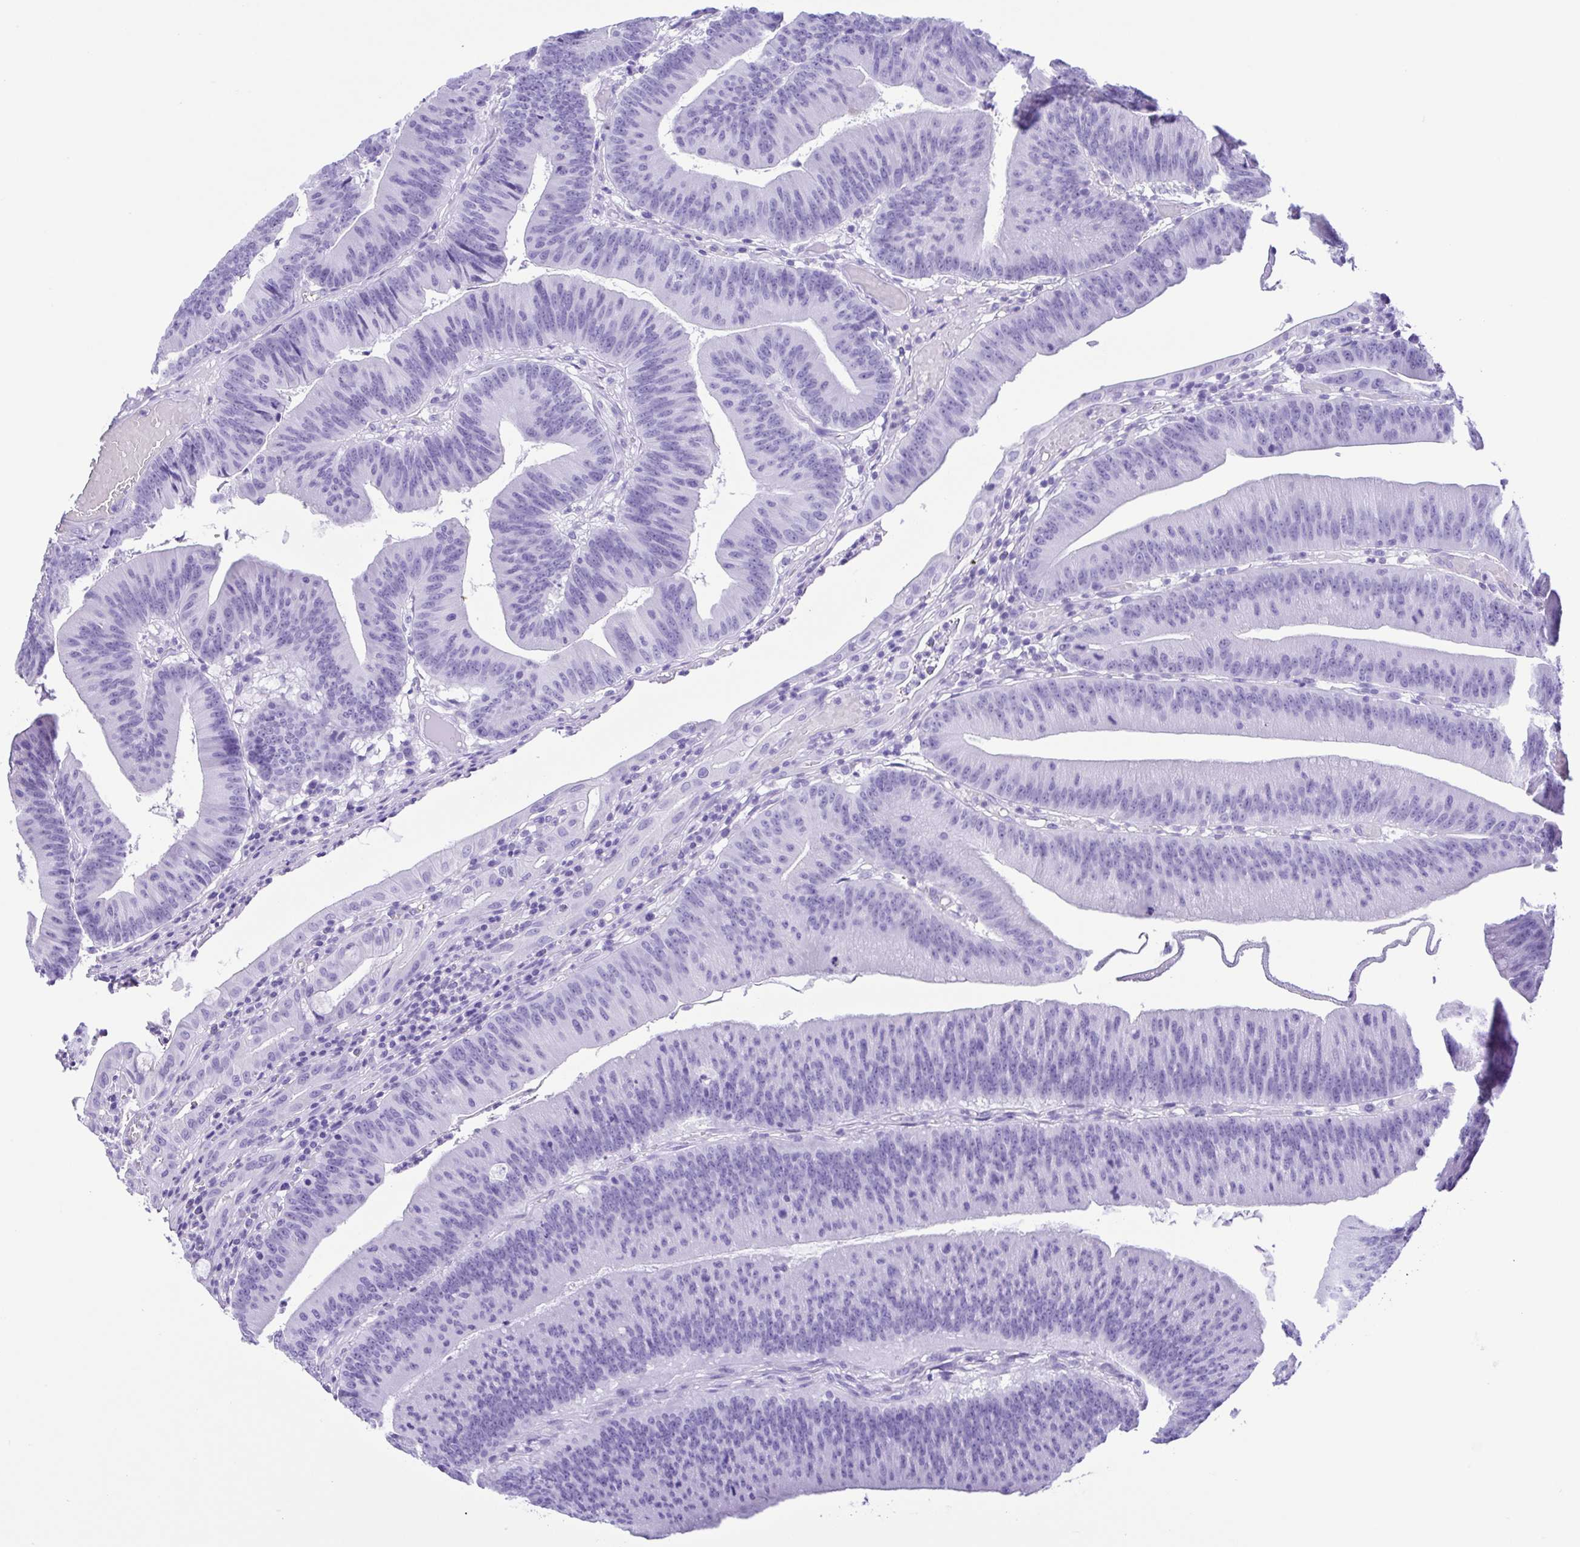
{"staining": {"intensity": "negative", "quantity": "none", "location": "none"}, "tissue": "colorectal cancer", "cell_type": "Tumor cells", "image_type": "cancer", "snomed": [{"axis": "morphology", "description": "Adenocarcinoma, NOS"}, {"axis": "topography", "description": "Colon"}], "caption": "Immunohistochemical staining of human adenocarcinoma (colorectal) reveals no significant staining in tumor cells.", "gene": "ERP27", "patient": {"sex": "female", "age": 78}}